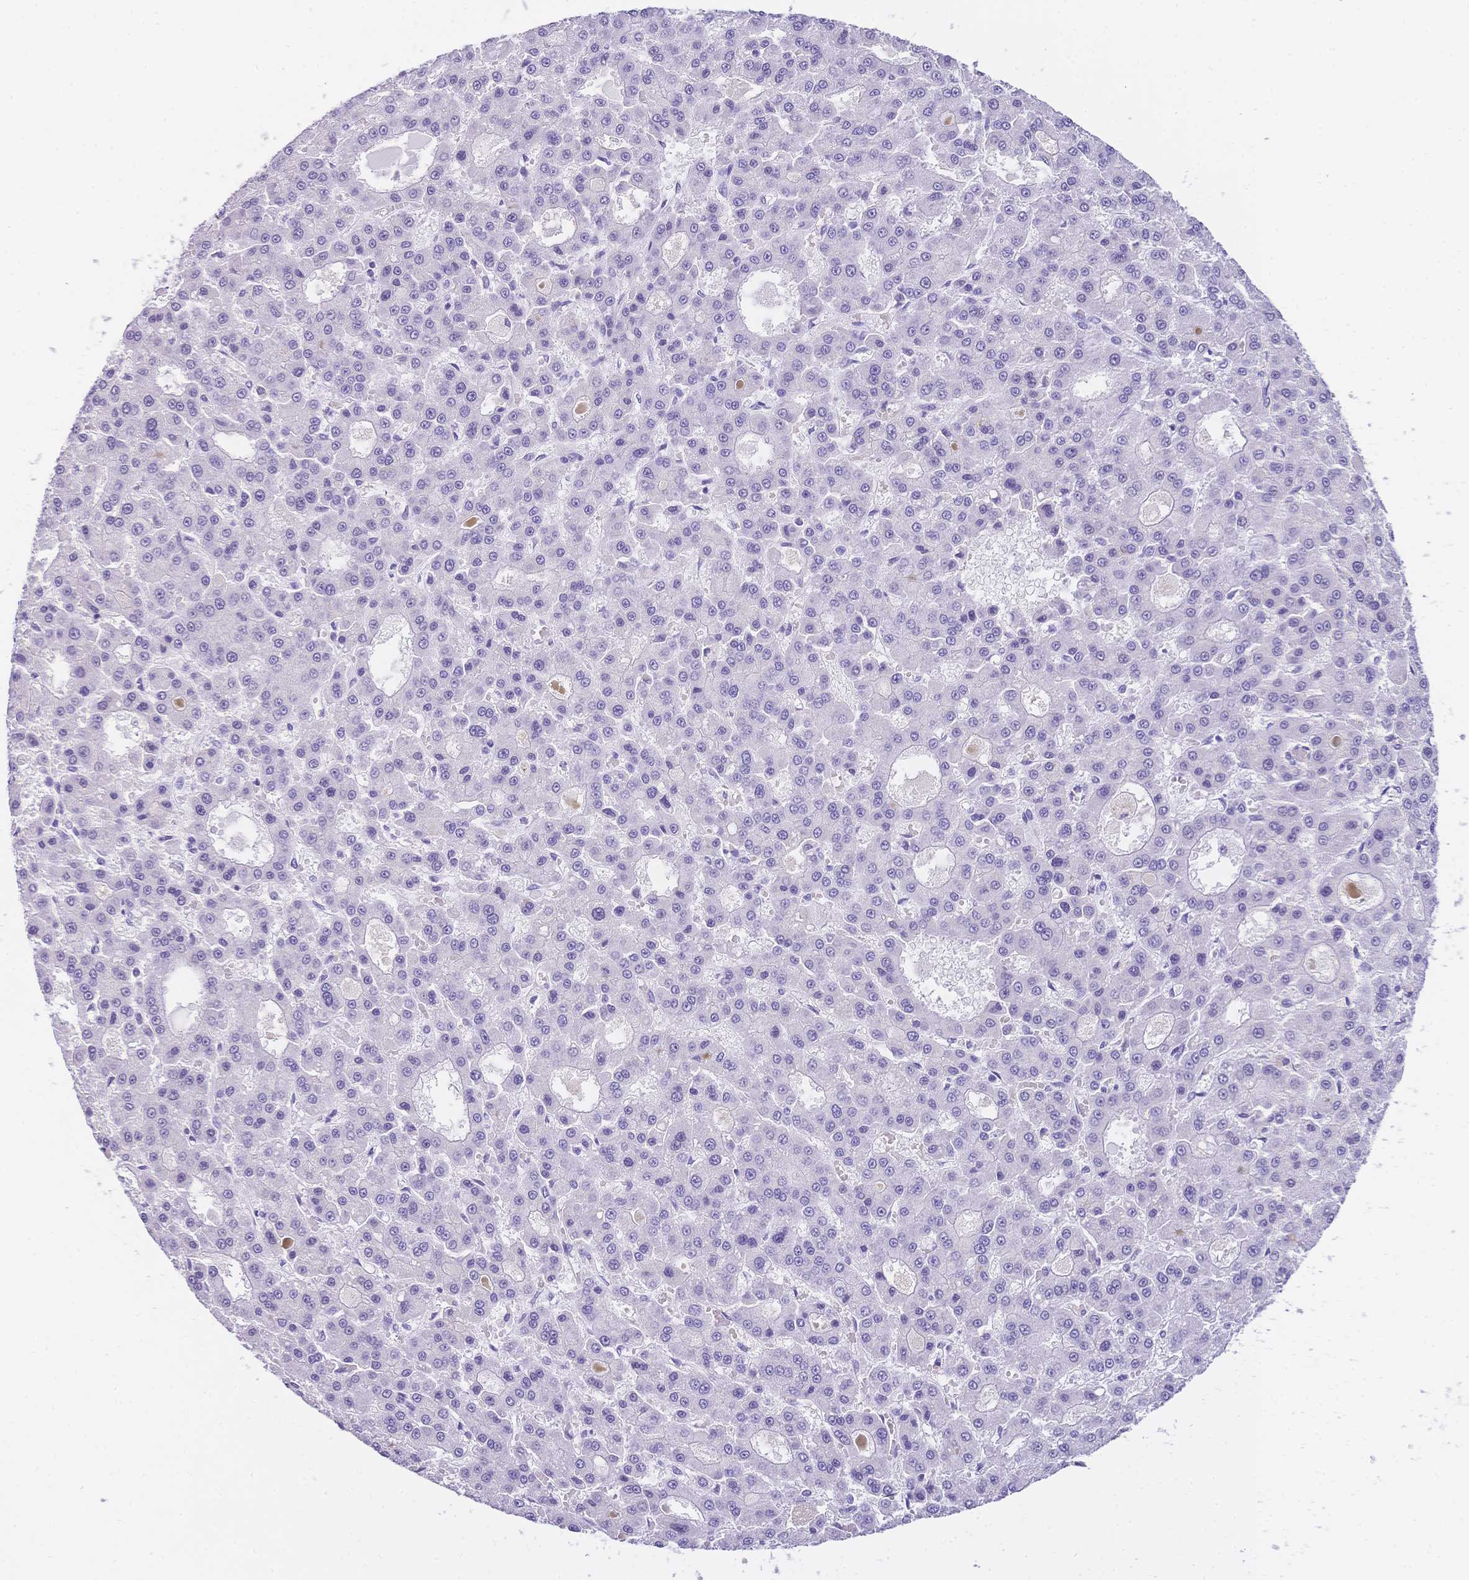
{"staining": {"intensity": "negative", "quantity": "none", "location": "none"}, "tissue": "liver cancer", "cell_type": "Tumor cells", "image_type": "cancer", "snomed": [{"axis": "morphology", "description": "Carcinoma, Hepatocellular, NOS"}, {"axis": "topography", "description": "Liver"}], "caption": "DAB immunohistochemical staining of liver cancer (hepatocellular carcinoma) demonstrates no significant positivity in tumor cells. (DAB (3,3'-diaminobenzidine) IHC, high magnification).", "gene": "MUC21", "patient": {"sex": "male", "age": 70}}